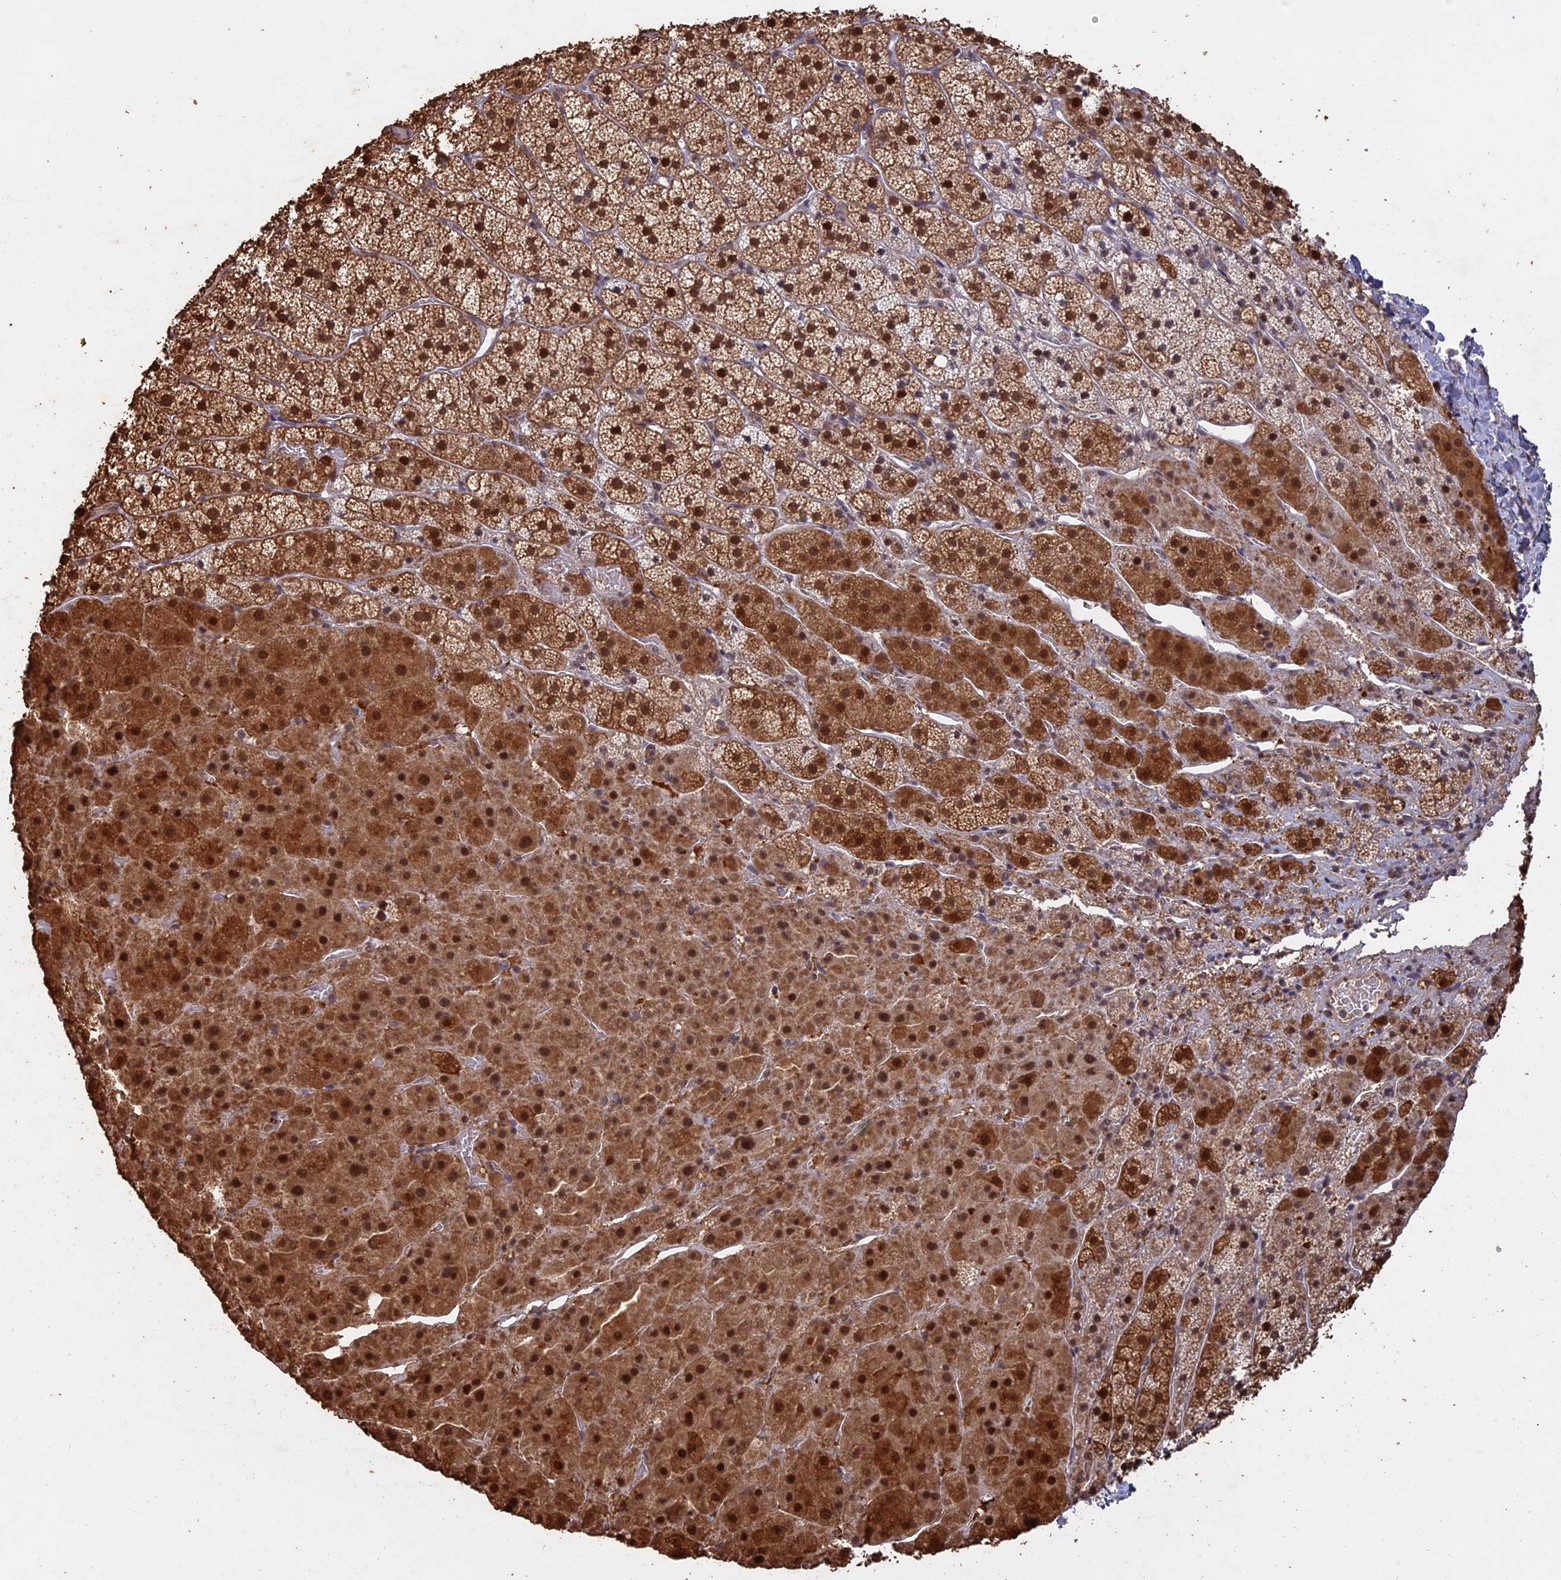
{"staining": {"intensity": "strong", "quantity": ">75%", "location": "cytoplasmic/membranous,nuclear"}, "tissue": "adrenal gland", "cell_type": "Glandular cells", "image_type": "normal", "snomed": [{"axis": "morphology", "description": "Normal tissue, NOS"}, {"axis": "topography", "description": "Adrenal gland"}], "caption": "Adrenal gland was stained to show a protein in brown. There is high levels of strong cytoplasmic/membranous,nuclear positivity in about >75% of glandular cells.", "gene": "PSMC6", "patient": {"sex": "female", "age": 44}}